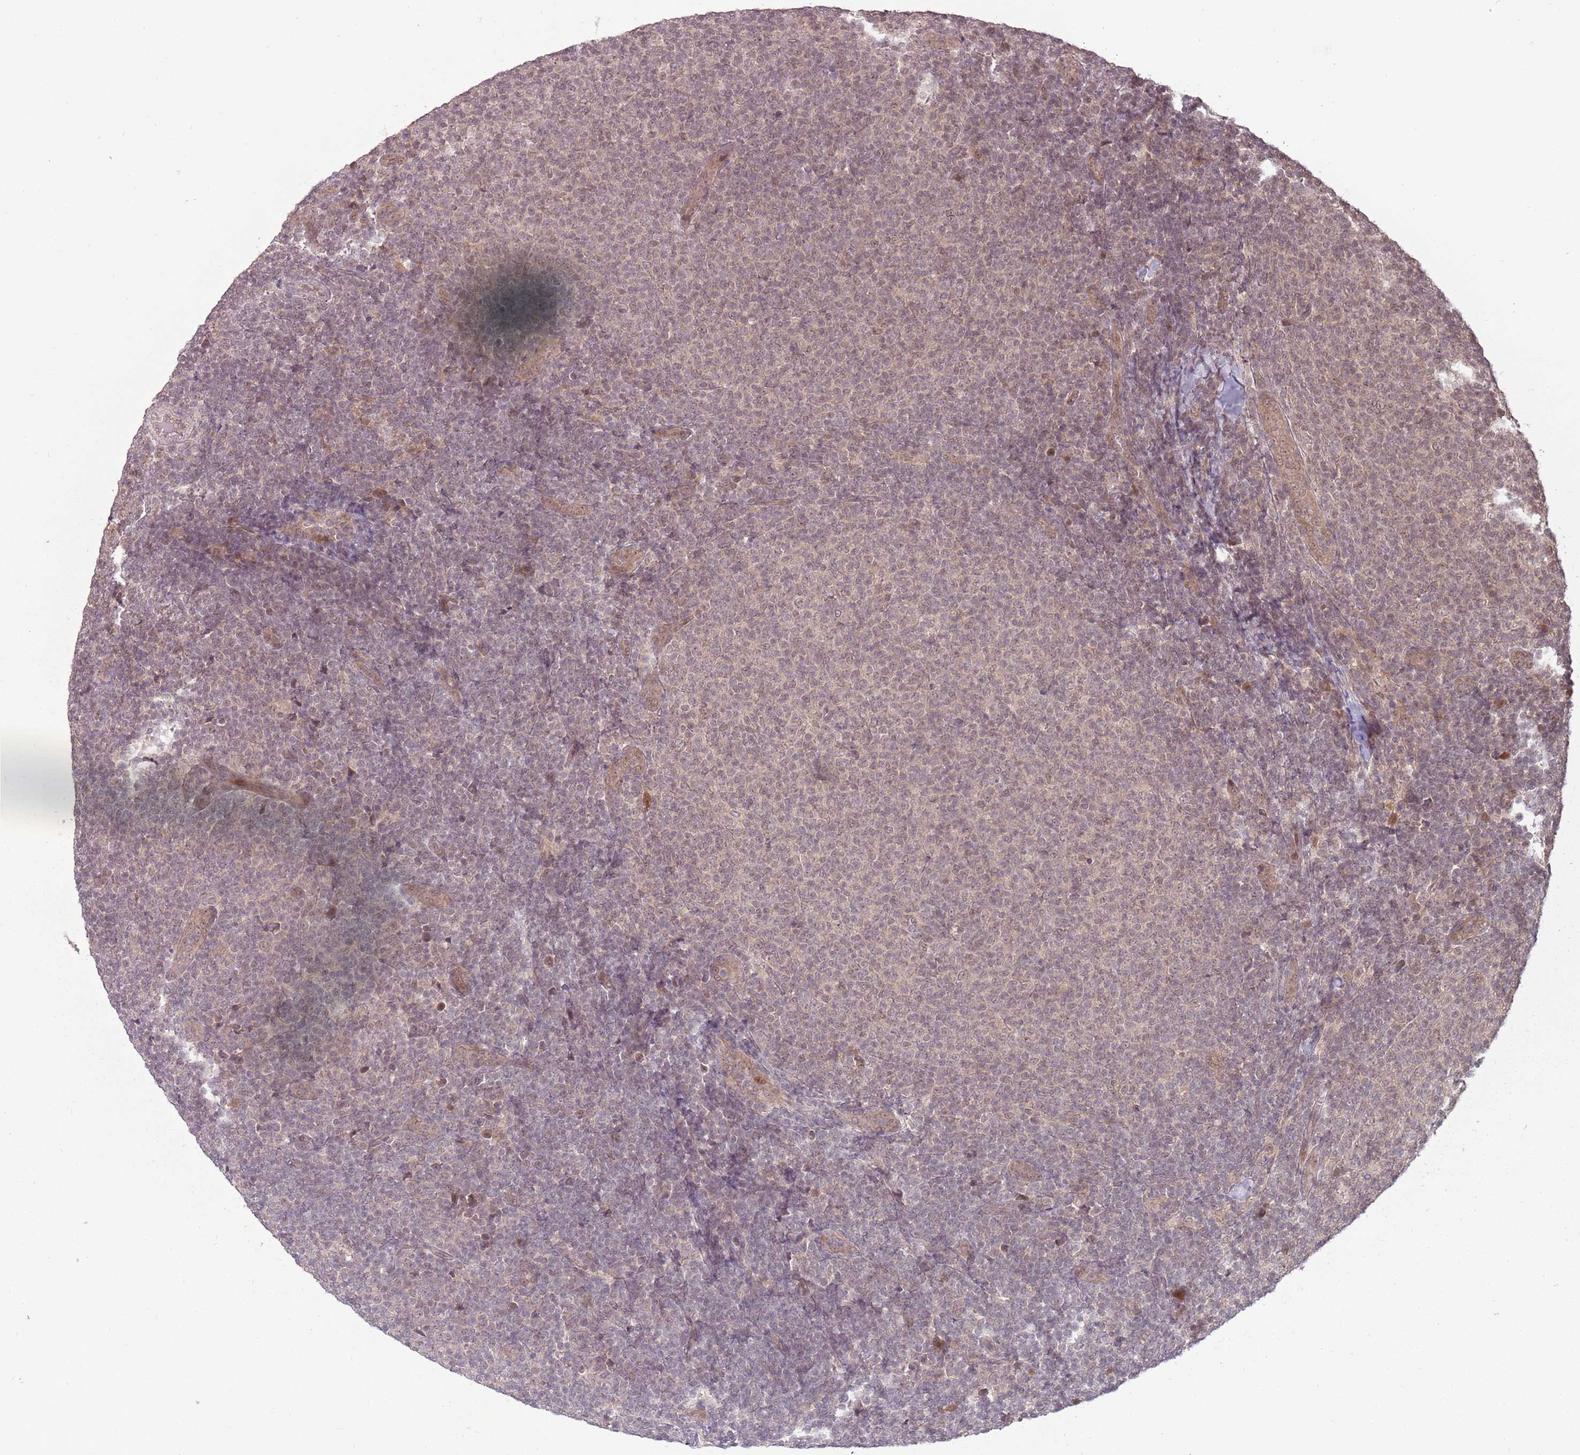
{"staining": {"intensity": "weak", "quantity": "<25%", "location": "cytoplasmic/membranous"}, "tissue": "lymphoma", "cell_type": "Tumor cells", "image_type": "cancer", "snomed": [{"axis": "morphology", "description": "Malignant lymphoma, non-Hodgkin's type, Low grade"}, {"axis": "topography", "description": "Lymph node"}], "caption": "The micrograph exhibits no staining of tumor cells in lymphoma. The staining was performed using DAB (3,3'-diaminobenzidine) to visualize the protein expression in brown, while the nuclei were stained in blue with hematoxylin (Magnification: 20x).", "gene": "ADAMTS3", "patient": {"sex": "male", "age": 66}}